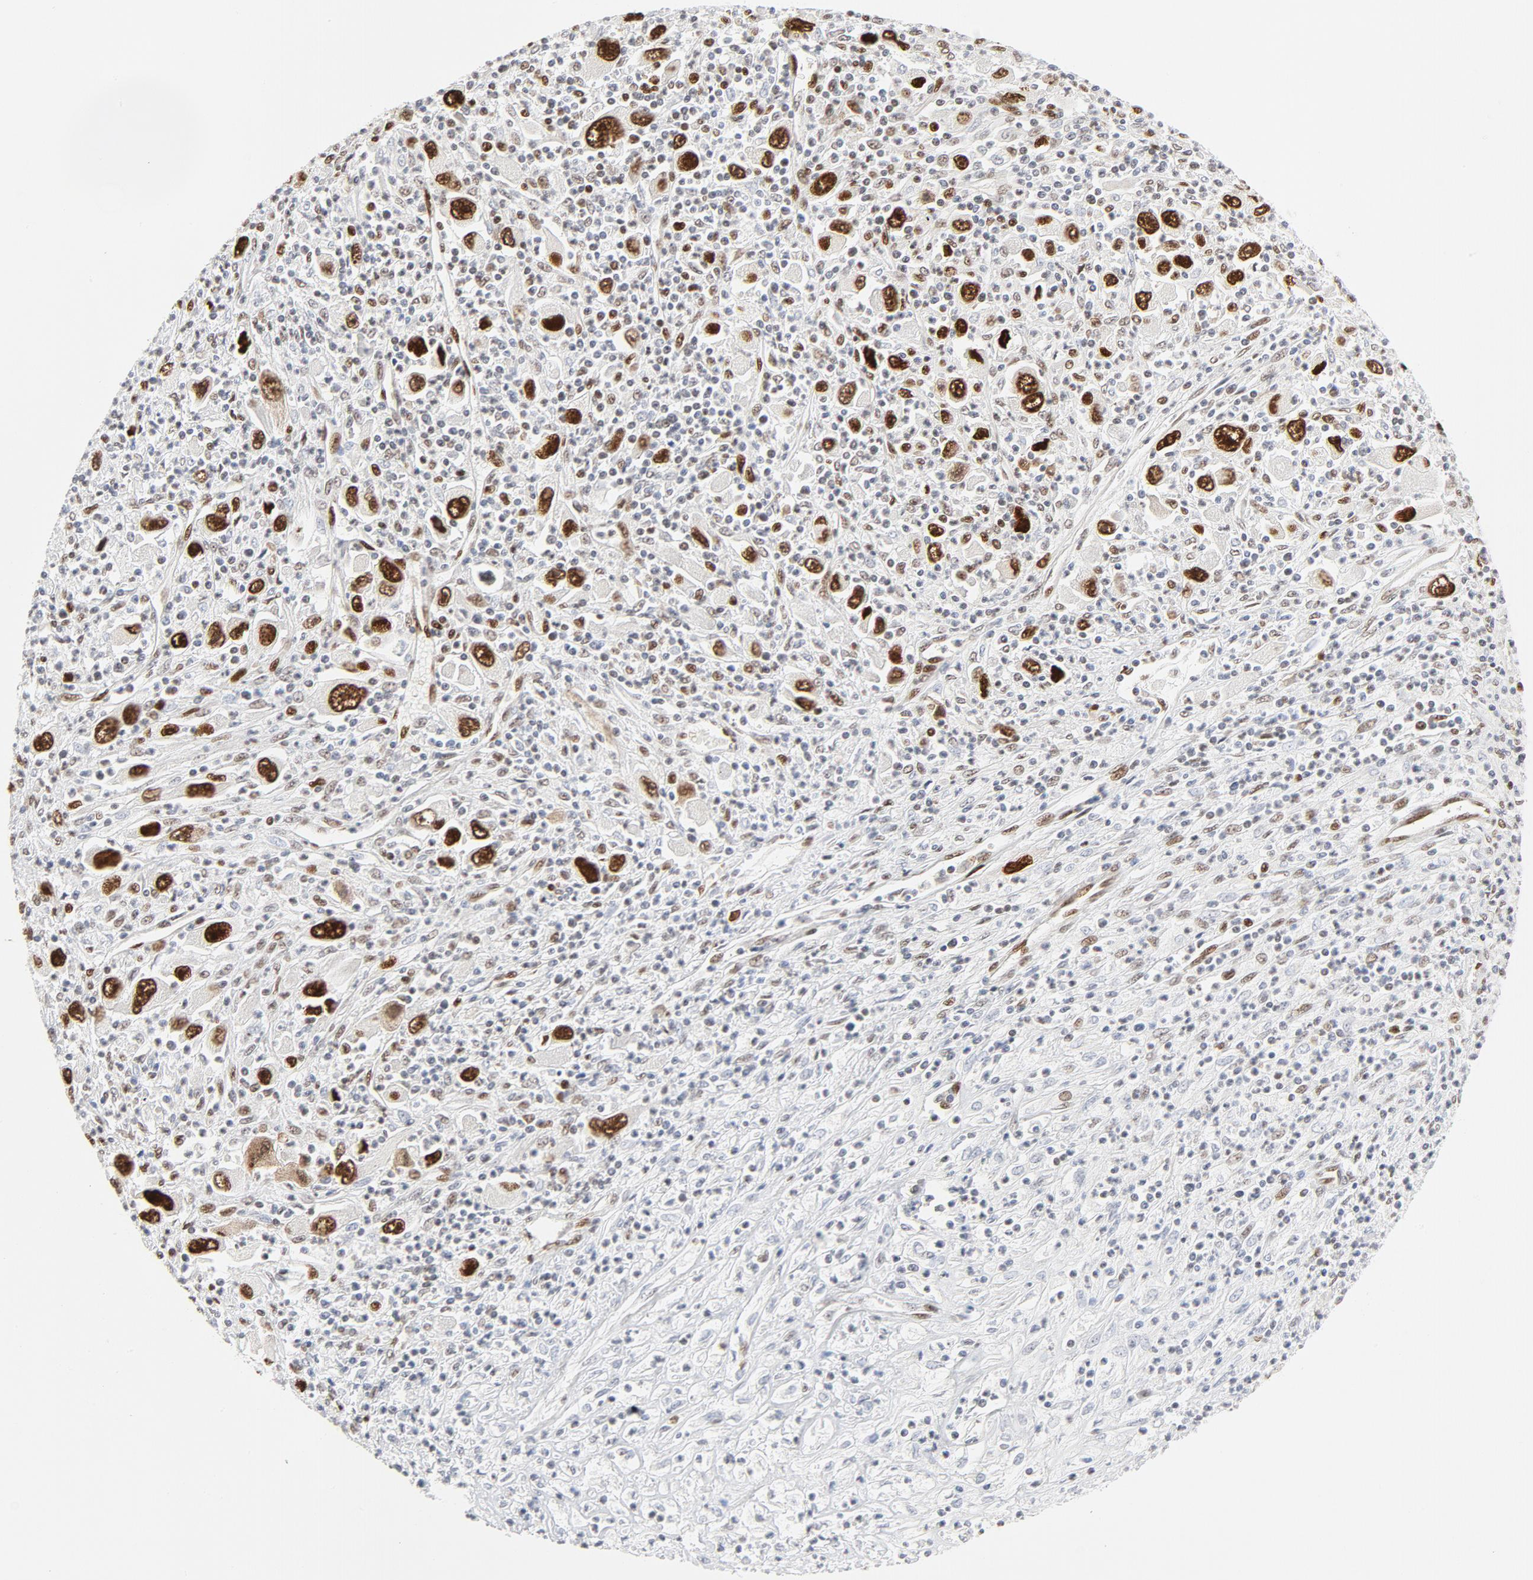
{"staining": {"intensity": "strong", "quantity": ">75%", "location": "nuclear"}, "tissue": "melanoma", "cell_type": "Tumor cells", "image_type": "cancer", "snomed": [{"axis": "morphology", "description": "Malignant melanoma, Metastatic site"}, {"axis": "topography", "description": "Skin"}], "caption": "A brown stain shows strong nuclear staining of a protein in malignant melanoma (metastatic site) tumor cells.", "gene": "MEF2A", "patient": {"sex": "female", "age": 56}}